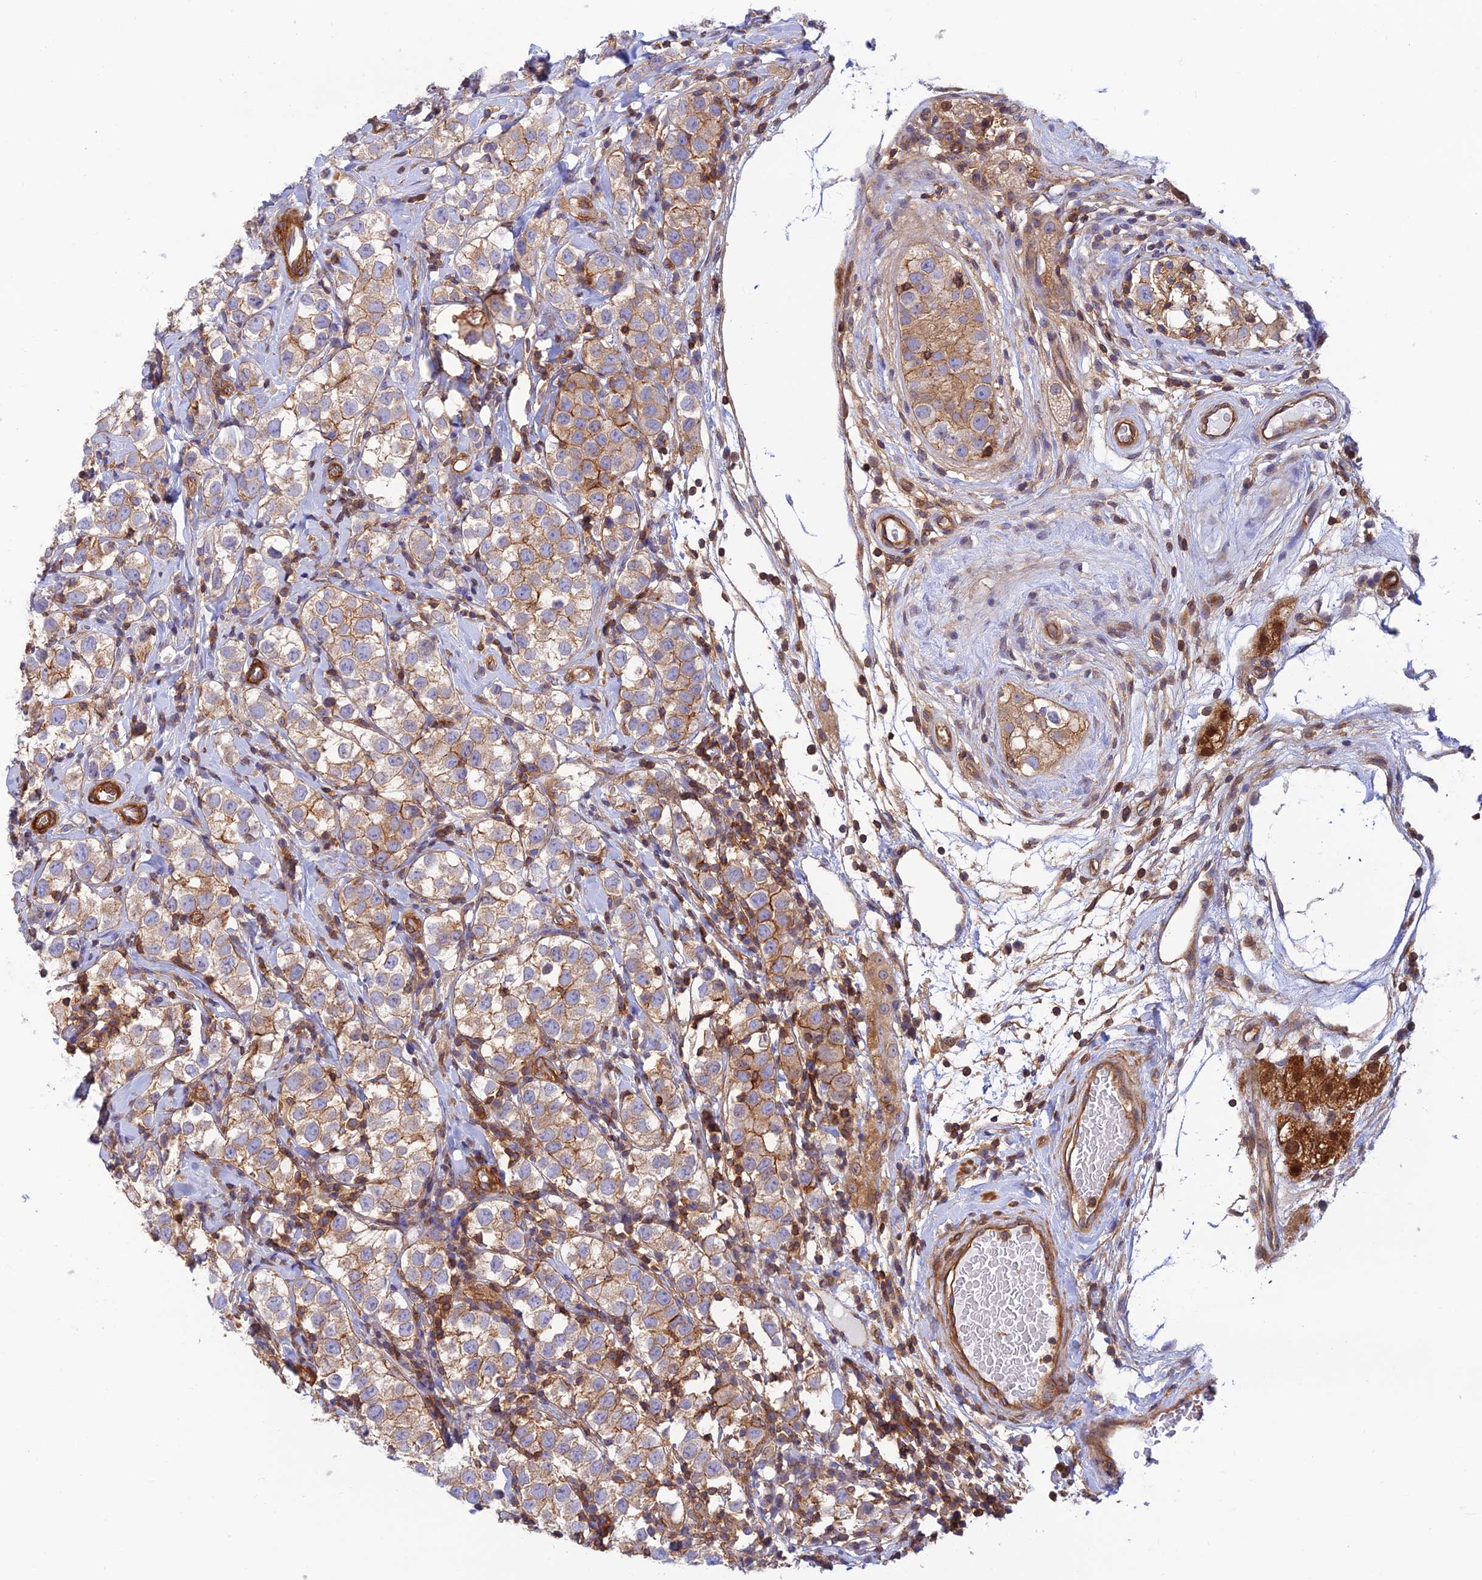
{"staining": {"intensity": "weak", "quantity": "25%-75%", "location": "cytoplasmic/membranous"}, "tissue": "testis cancer", "cell_type": "Tumor cells", "image_type": "cancer", "snomed": [{"axis": "morphology", "description": "Seminoma, NOS"}, {"axis": "topography", "description": "Testis"}], "caption": "Brown immunohistochemical staining in human testis seminoma exhibits weak cytoplasmic/membranous staining in about 25%-75% of tumor cells.", "gene": "PPP1R12C", "patient": {"sex": "male", "age": 34}}